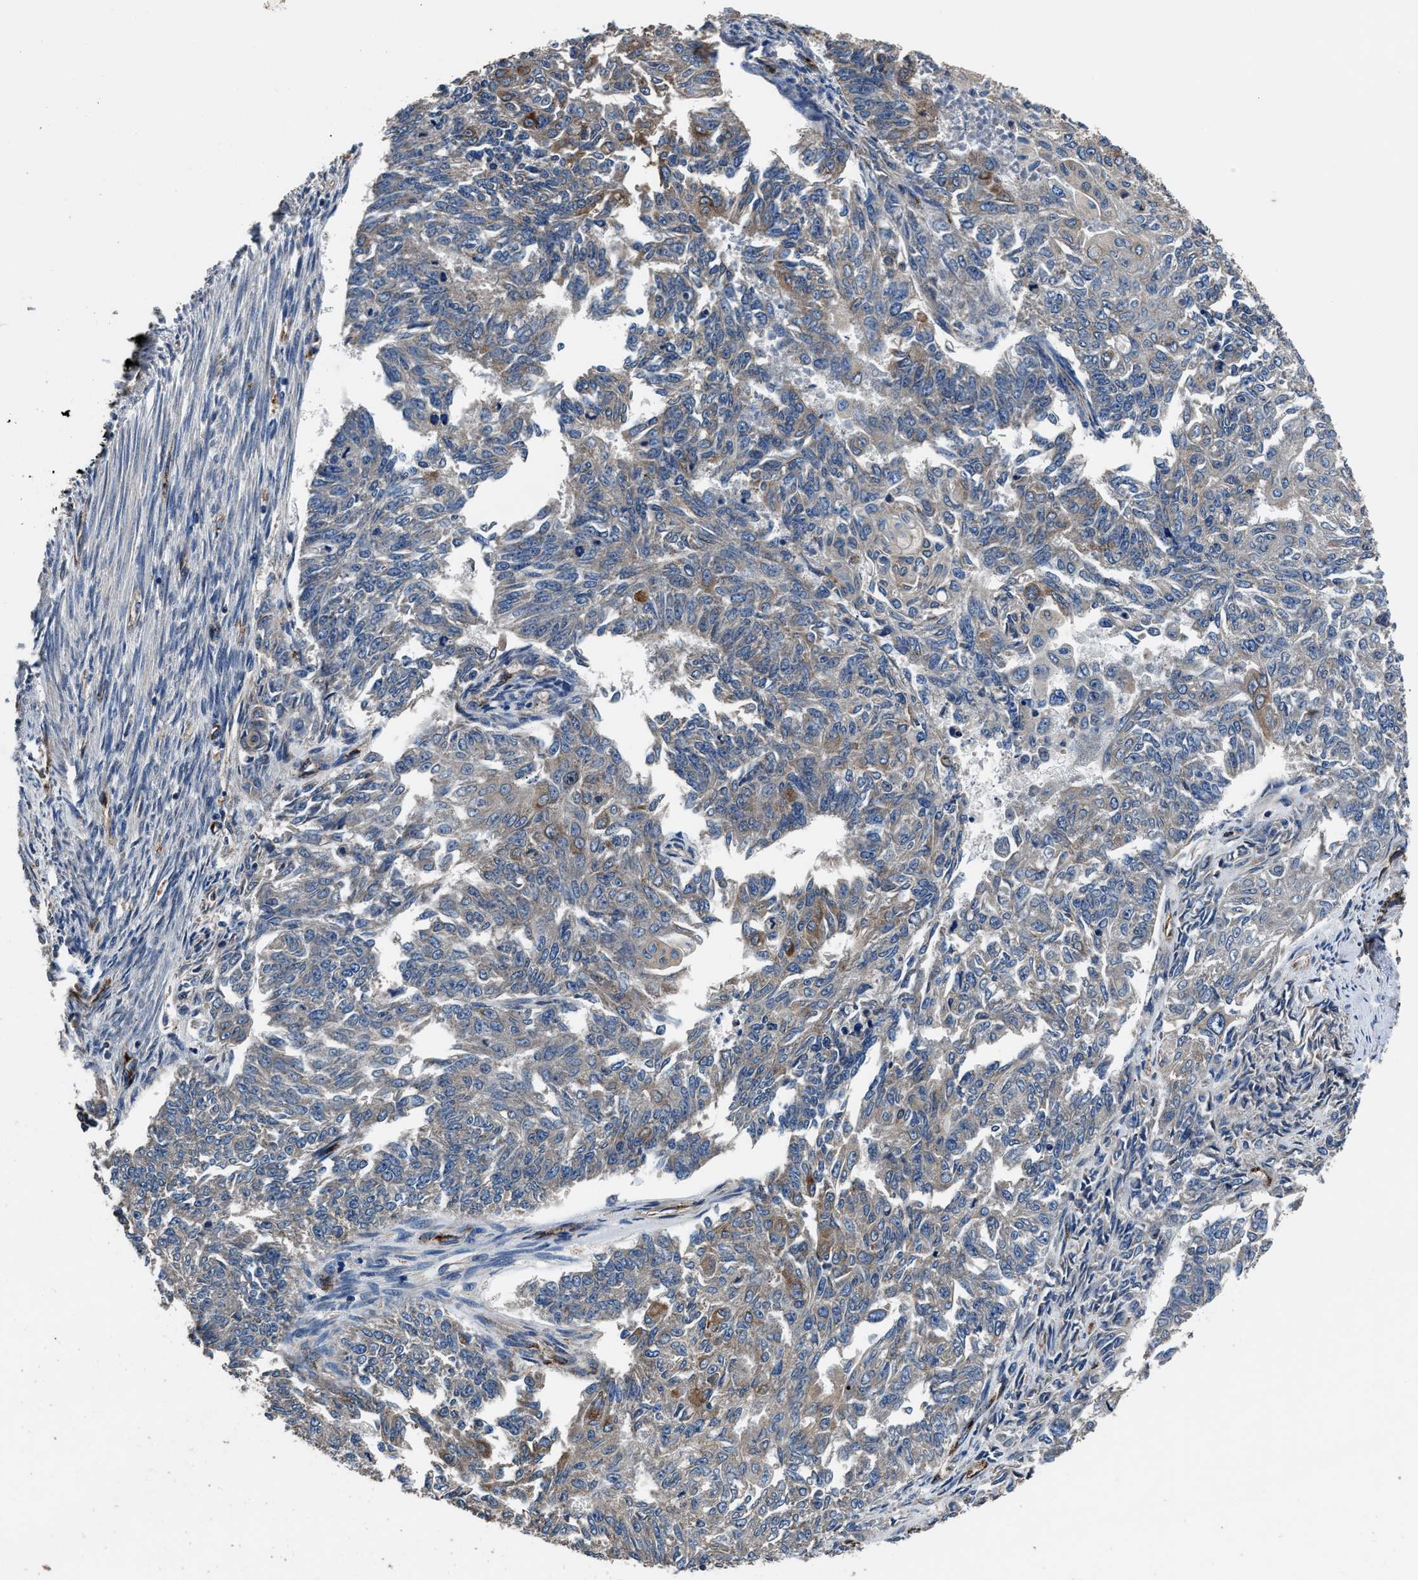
{"staining": {"intensity": "weak", "quantity": "<25%", "location": "cytoplasmic/membranous"}, "tissue": "endometrial cancer", "cell_type": "Tumor cells", "image_type": "cancer", "snomed": [{"axis": "morphology", "description": "Adenocarcinoma, NOS"}, {"axis": "topography", "description": "Endometrium"}], "caption": "IHC of endometrial cancer demonstrates no staining in tumor cells.", "gene": "DHRS7B", "patient": {"sex": "female", "age": 32}}